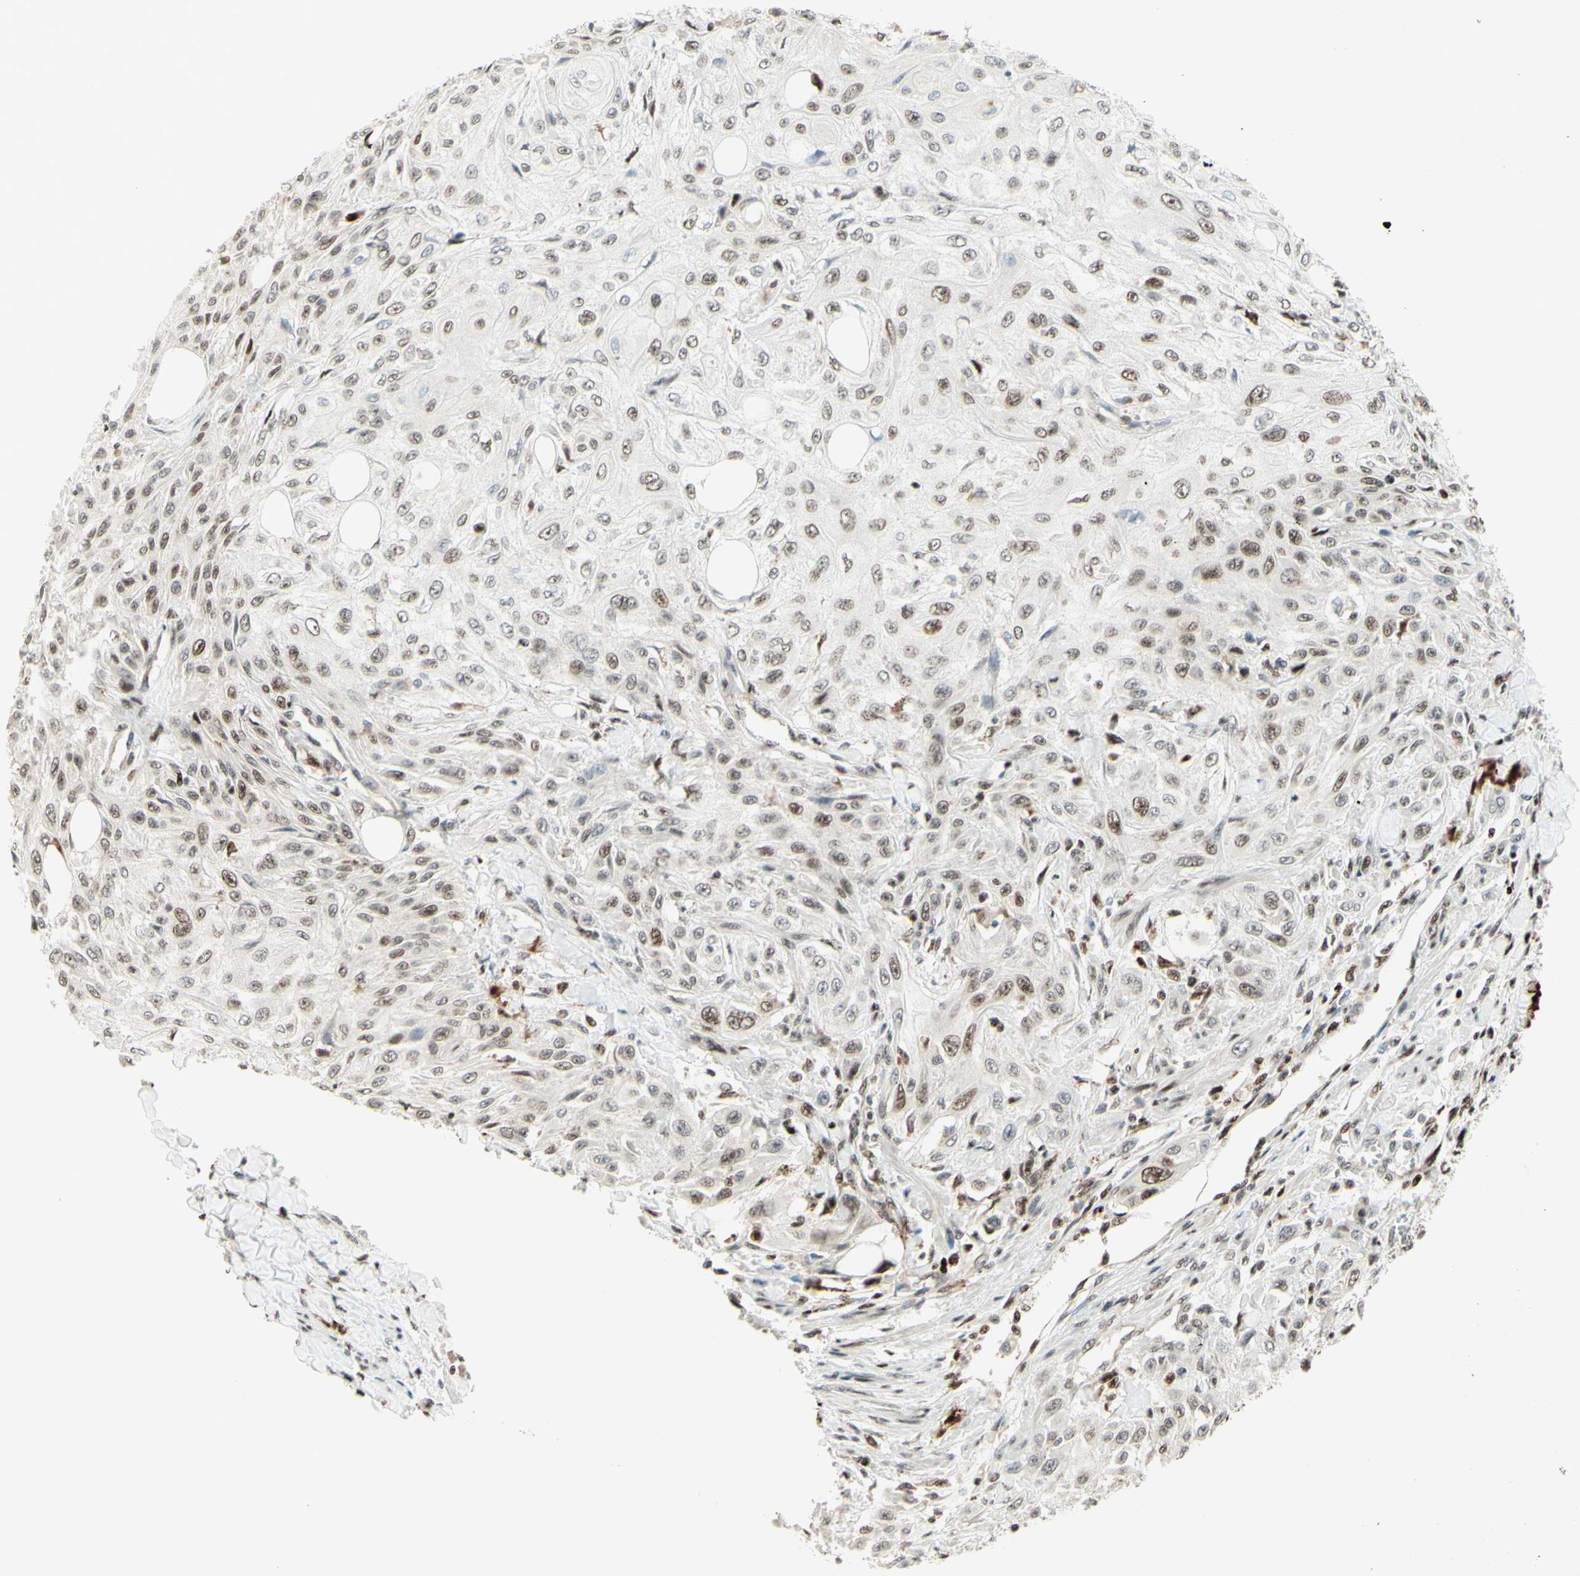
{"staining": {"intensity": "weak", "quantity": ">75%", "location": "cytoplasmic/membranous,nuclear"}, "tissue": "skin cancer", "cell_type": "Tumor cells", "image_type": "cancer", "snomed": [{"axis": "morphology", "description": "Squamous cell carcinoma, NOS"}, {"axis": "topography", "description": "Skin"}], "caption": "Immunohistochemical staining of skin squamous cell carcinoma displays low levels of weak cytoplasmic/membranous and nuclear protein staining in about >75% of tumor cells.", "gene": "CDKL5", "patient": {"sex": "male", "age": 75}}